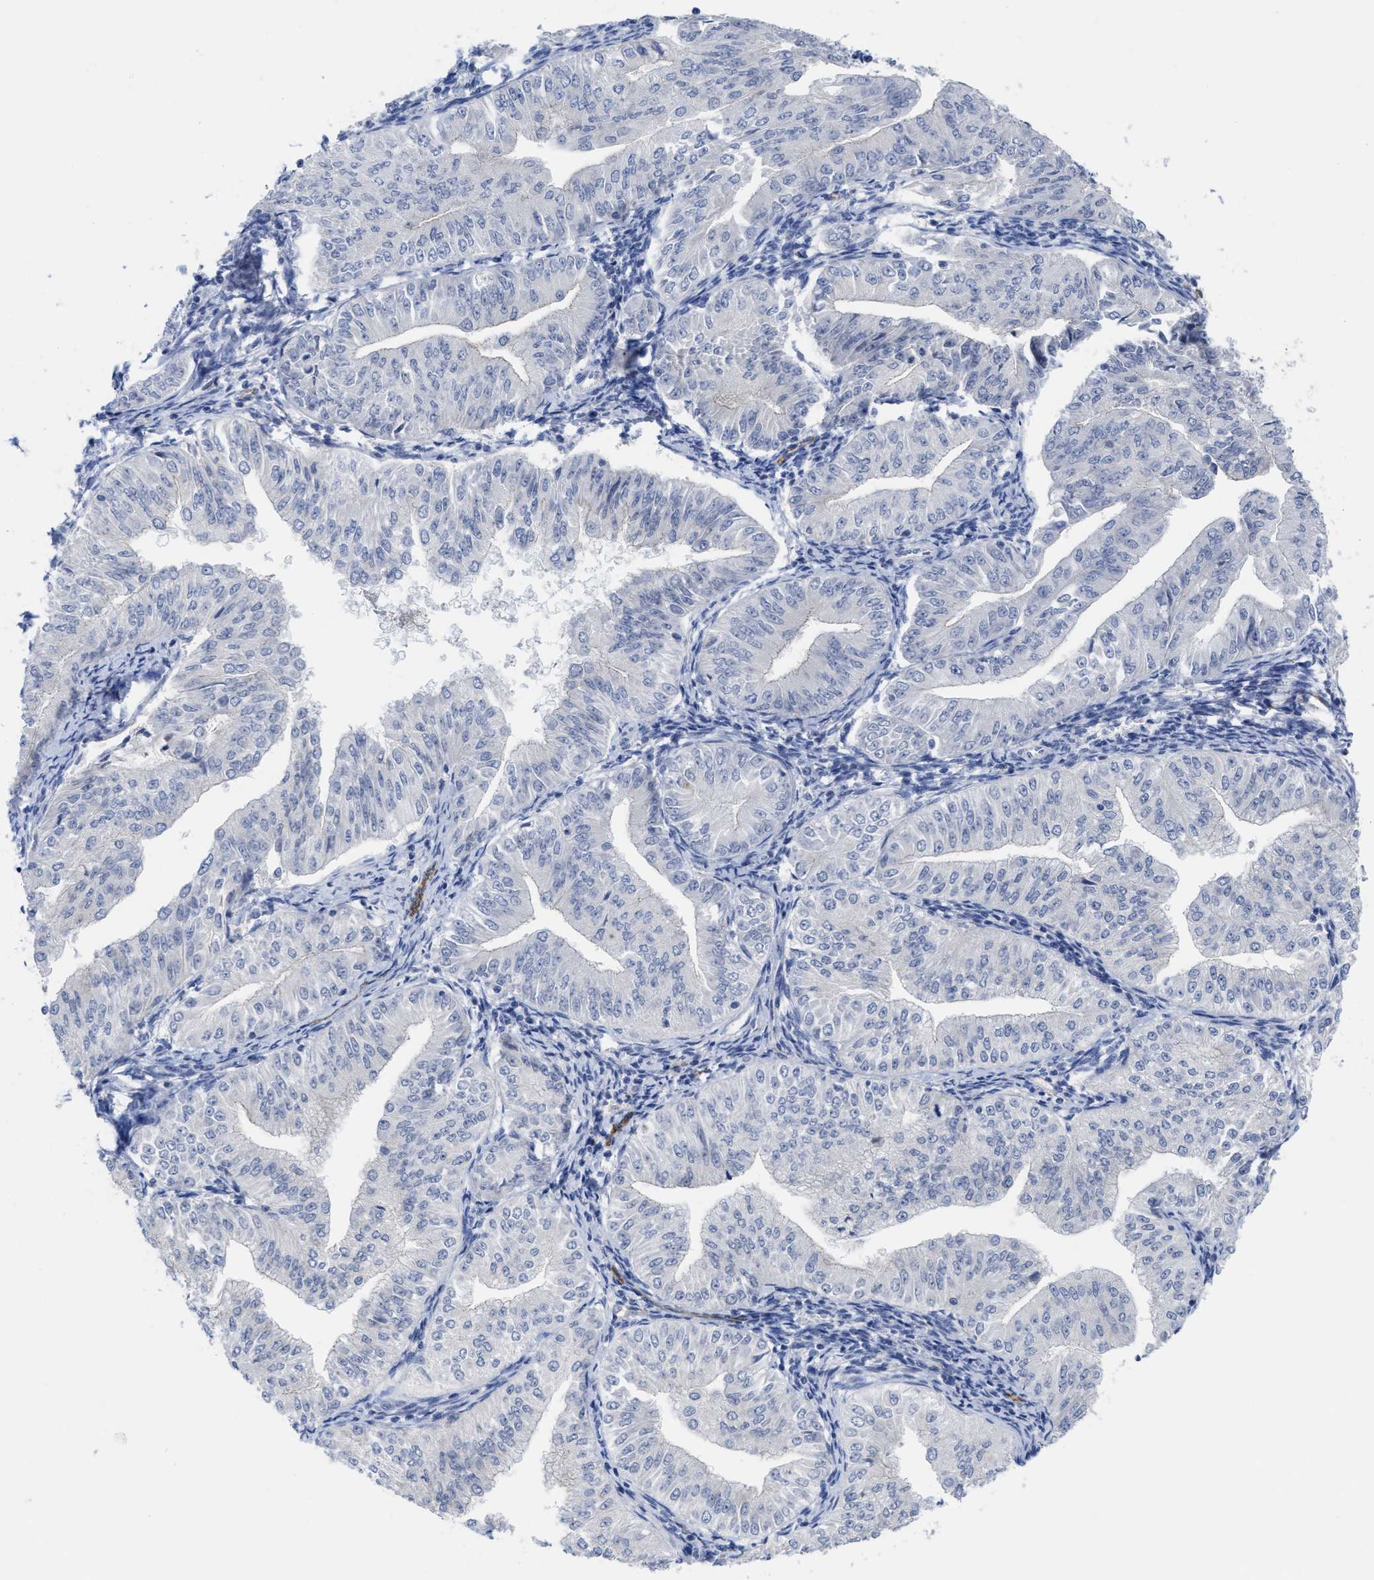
{"staining": {"intensity": "negative", "quantity": "none", "location": "none"}, "tissue": "endometrial cancer", "cell_type": "Tumor cells", "image_type": "cancer", "snomed": [{"axis": "morphology", "description": "Normal tissue, NOS"}, {"axis": "morphology", "description": "Adenocarcinoma, NOS"}, {"axis": "topography", "description": "Endometrium"}], "caption": "IHC histopathology image of neoplastic tissue: human endometrial cancer stained with DAB (3,3'-diaminobenzidine) demonstrates no significant protein expression in tumor cells.", "gene": "ACKR1", "patient": {"sex": "female", "age": 53}}